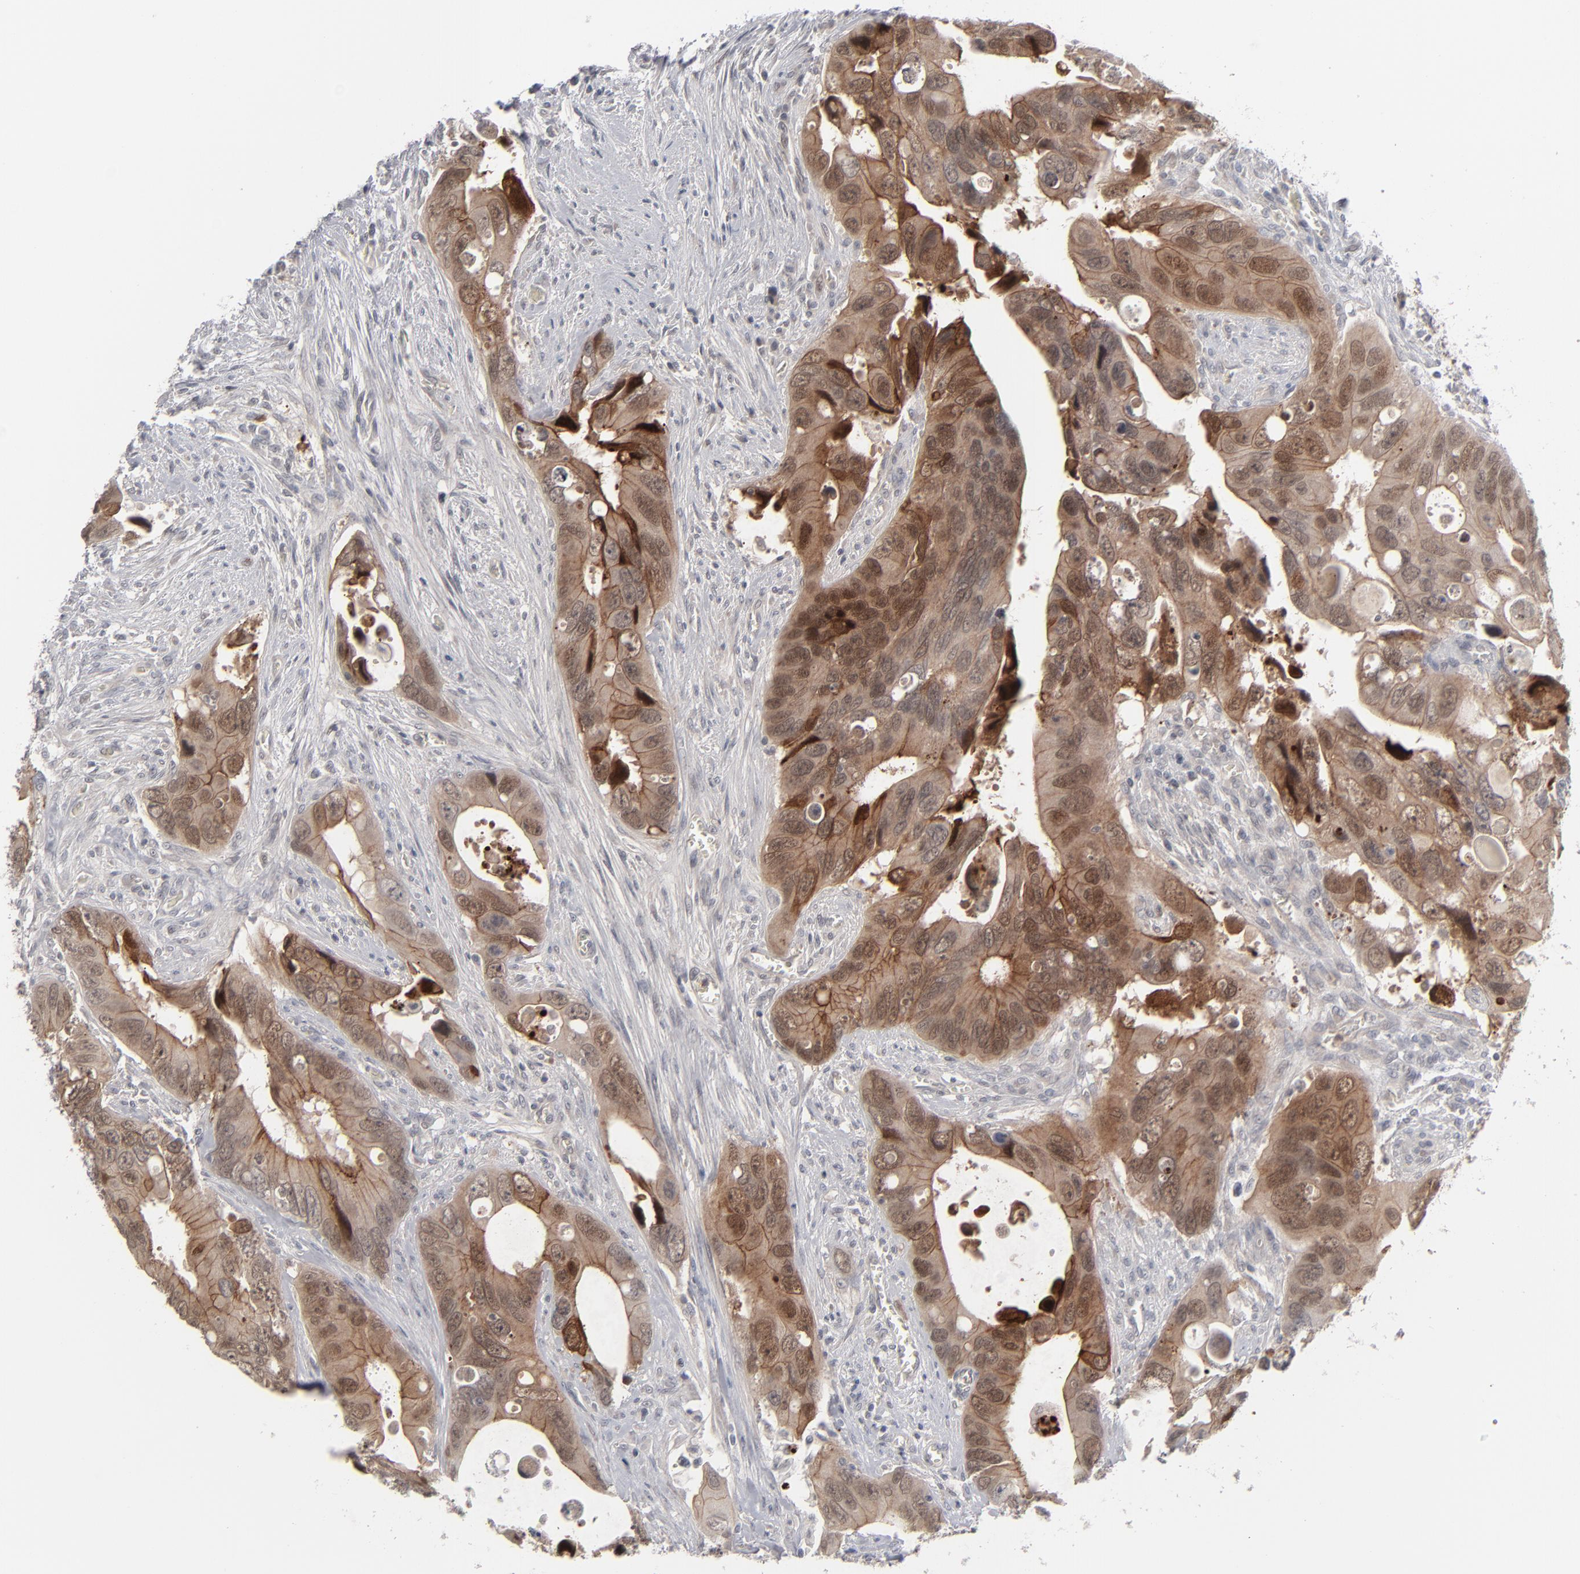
{"staining": {"intensity": "moderate", "quantity": ">75%", "location": "cytoplasmic/membranous,nuclear"}, "tissue": "colorectal cancer", "cell_type": "Tumor cells", "image_type": "cancer", "snomed": [{"axis": "morphology", "description": "Adenocarcinoma, NOS"}, {"axis": "topography", "description": "Rectum"}], "caption": "This histopathology image exhibits immunohistochemistry staining of adenocarcinoma (colorectal), with medium moderate cytoplasmic/membranous and nuclear expression in about >75% of tumor cells.", "gene": "POF1B", "patient": {"sex": "male", "age": 70}}